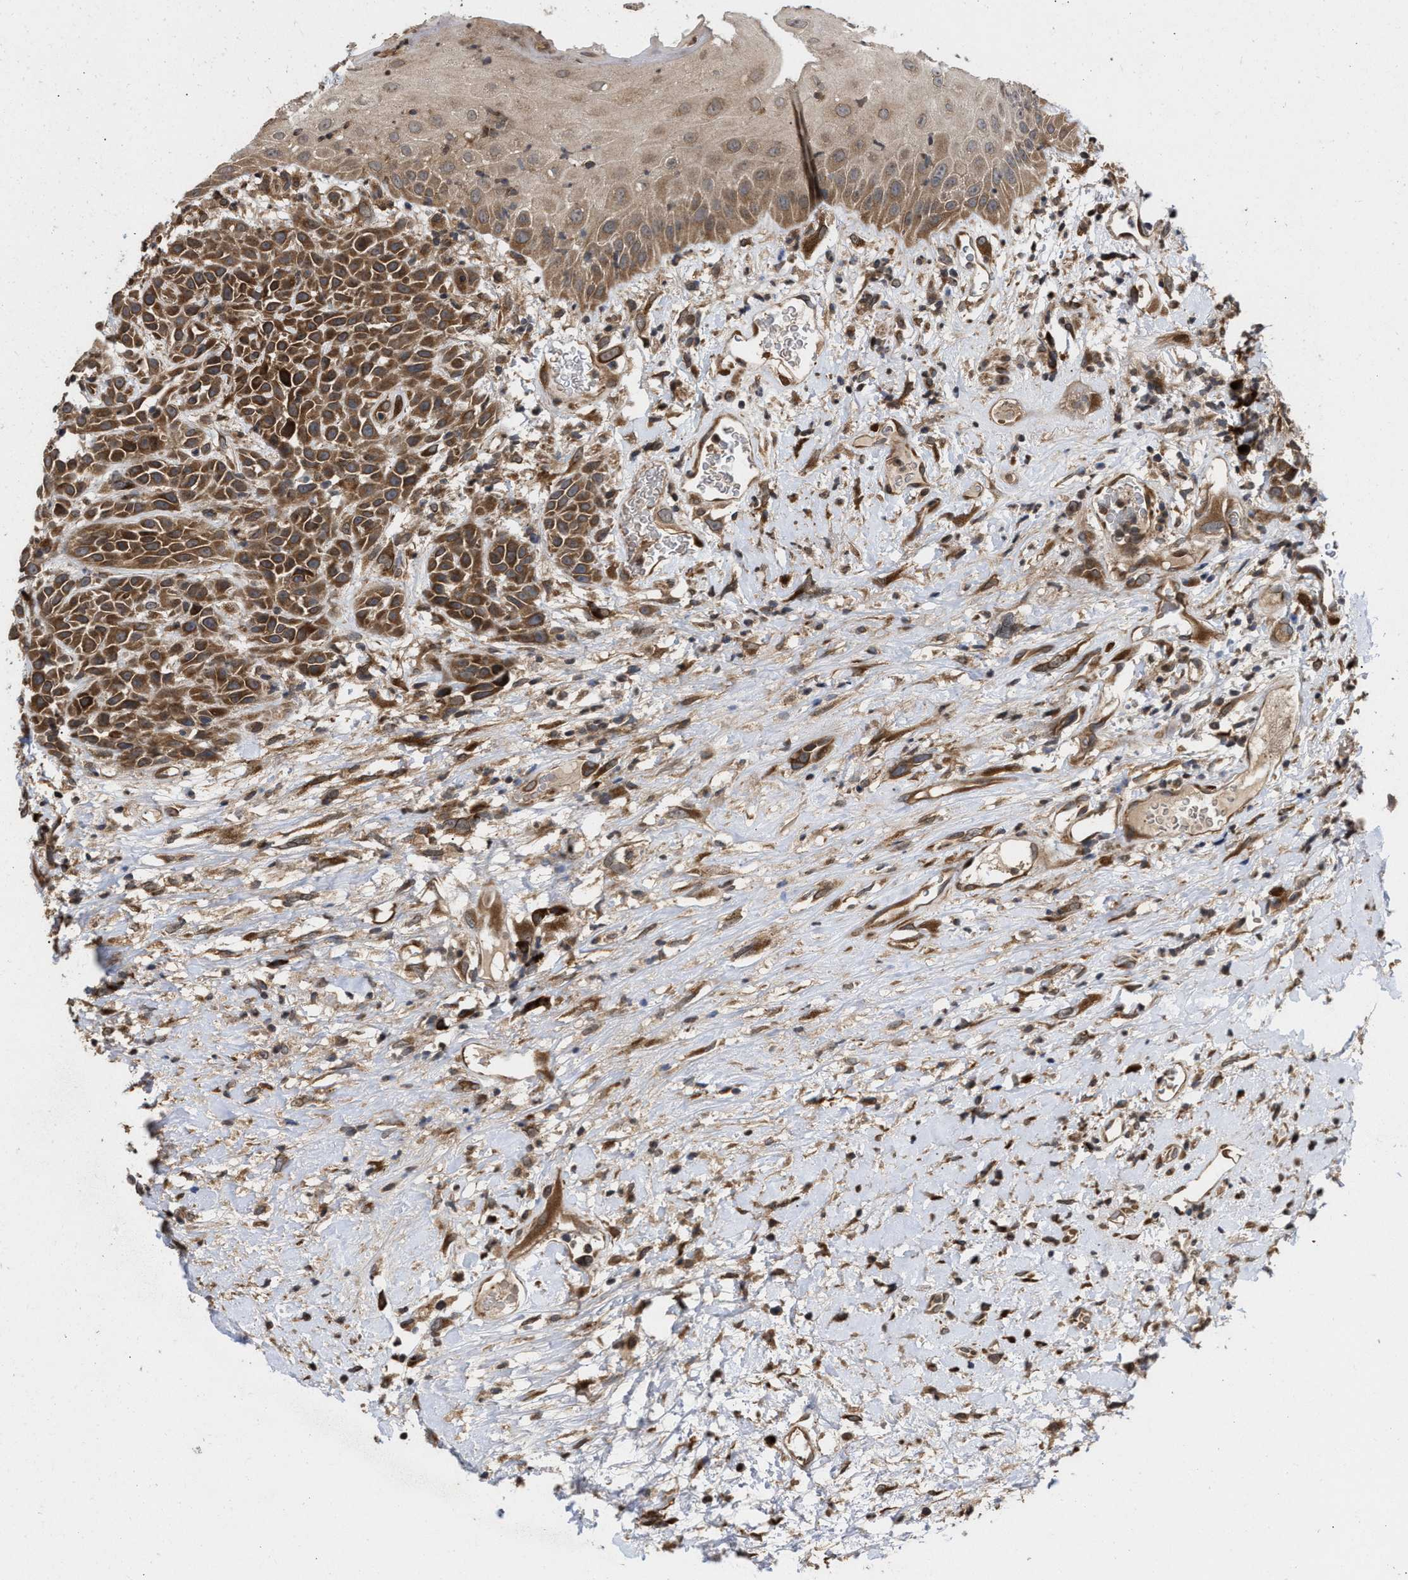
{"staining": {"intensity": "strong", "quantity": ">75%", "location": "cytoplasmic/membranous"}, "tissue": "head and neck cancer", "cell_type": "Tumor cells", "image_type": "cancer", "snomed": [{"axis": "morphology", "description": "Normal tissue, NOS"}, {"axis": "morphology", "description": "Squamous cell carcinoma, NOS"}, {"axis": "topography", "description": "Cartilage tissue"}, {"axis": "topography", "description": "Head-Neck"}], "caption": "Immunohistochemical staining of head and neck cancer demonstrates high levels of strong cytoplasmic/membranous protein expression in approximately >75% of tumor cells.", "gene": "SAR1A", "patient": {"sex": "male", "age": 62}}